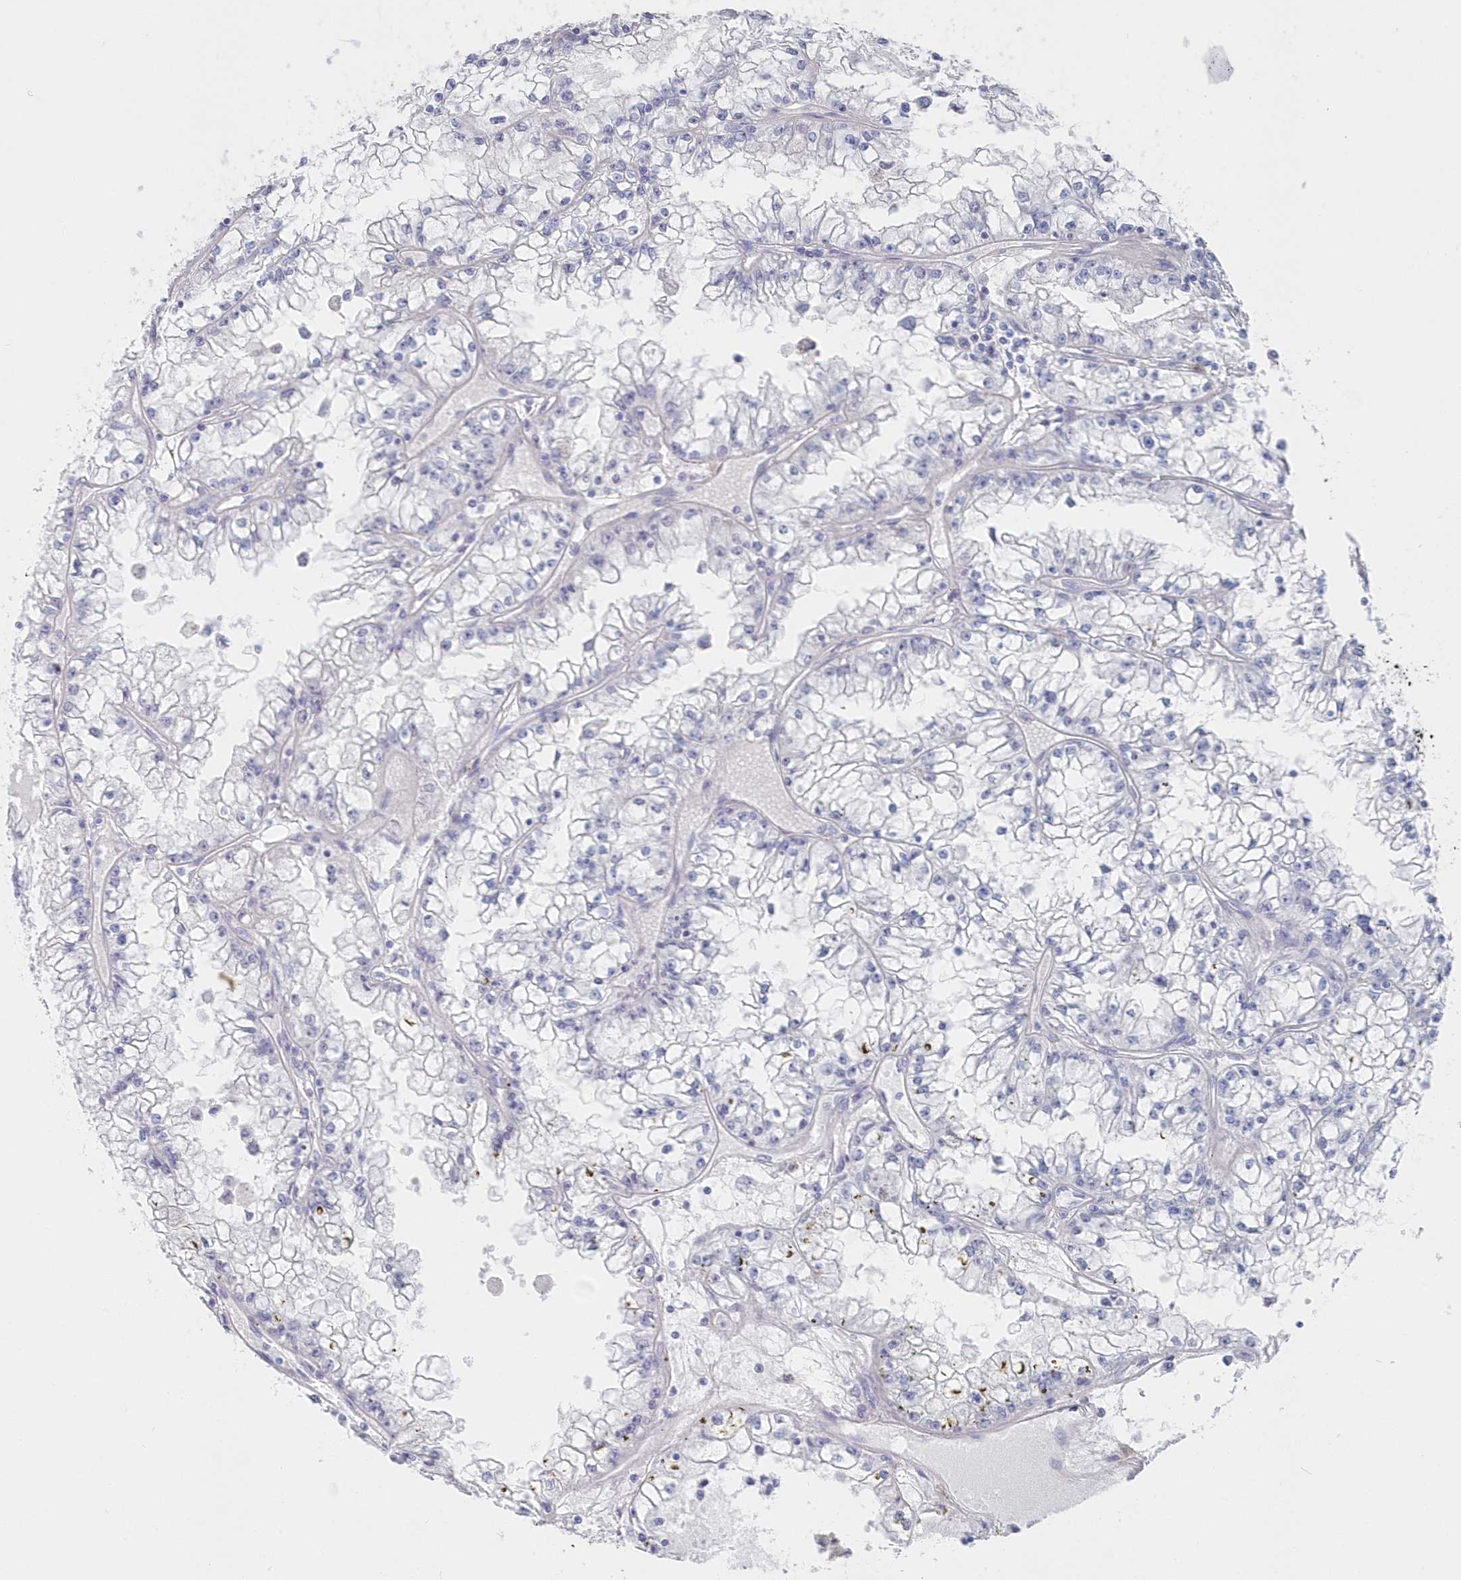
{"staining": {"intensity": "negative", "quantity": "none", "location": "none"}, "tissue": "renal cancer", "cell_type": "Tumor cells", "image_type": "cancer", "snomed": [{"axis": "morphology", "description": "Adenocarcinoma, NOS"}, {"axis": "topography", "description": "Kidney"}], "caption": "DAB (3,3'-diaminobenzidine) immunohistochemical staining of renal cancer (adenocarcinoma) exhibits no significant expression in tumor cells. Nuclei are stained in blue.", "gene": "CSNK1G2", "patient": {"sex": "male", "age": 56}}